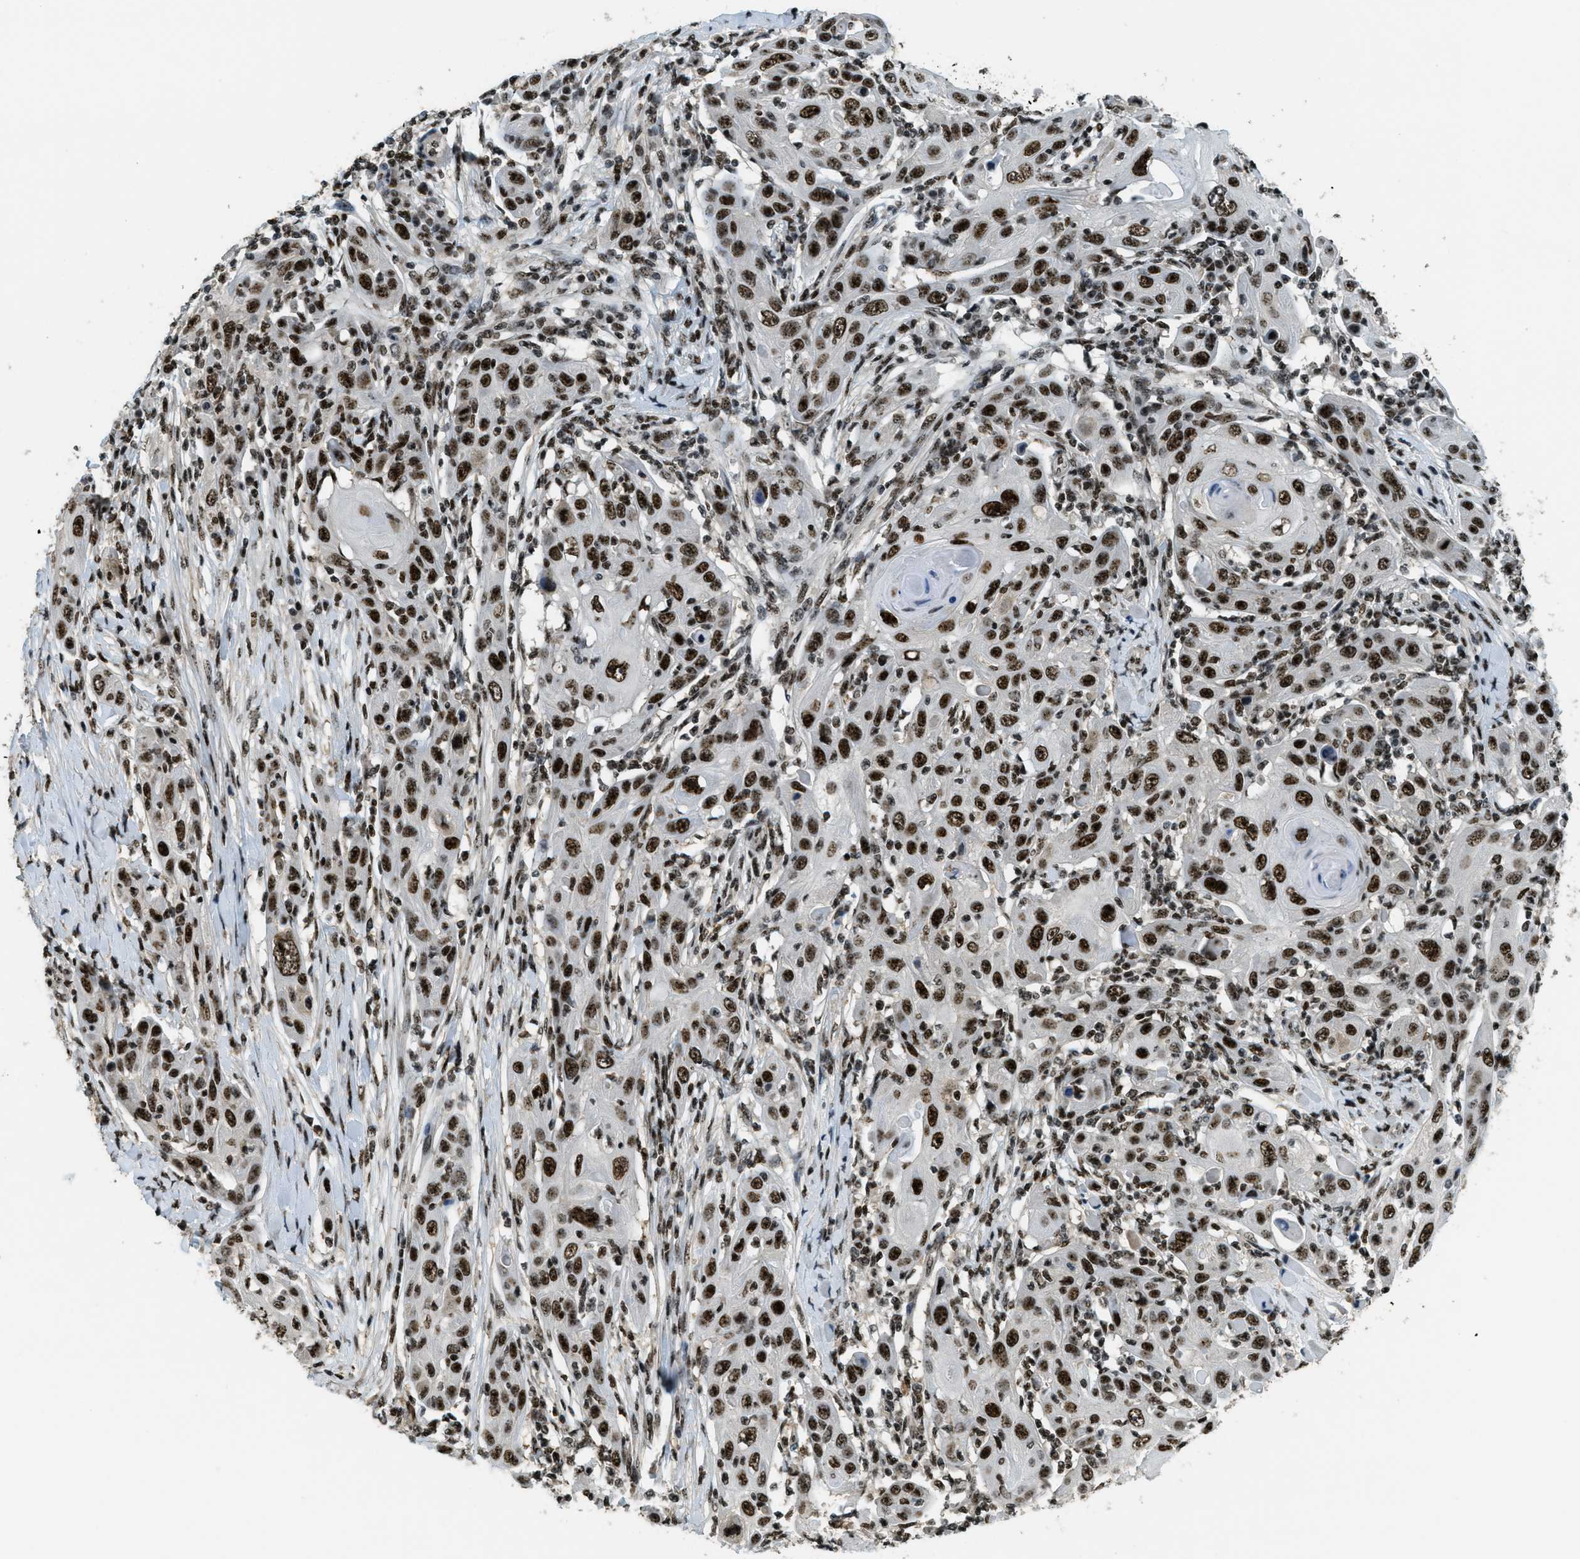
{"staining": {"intensity": "strong", "quantity": ">75%", "location": "nuclear"}, "tissue": "skin cancer", "cell_type": "Tumor cells", "image_type": "cancer", "snomed": [{"axis": "morphology", "description": "Squamous cell carcinoma, NOS"}, {"axis": "topography", "description": "Skin"}], "caption": "This histopathology image shows immunohistochemistry (IHC) staining of human squamous cell carcinoma (skin), with high strong nuclear staining in approximately >75% of tumor cells.", "gene": "SP100", "patient": {"sex": "female", "age": 88}}